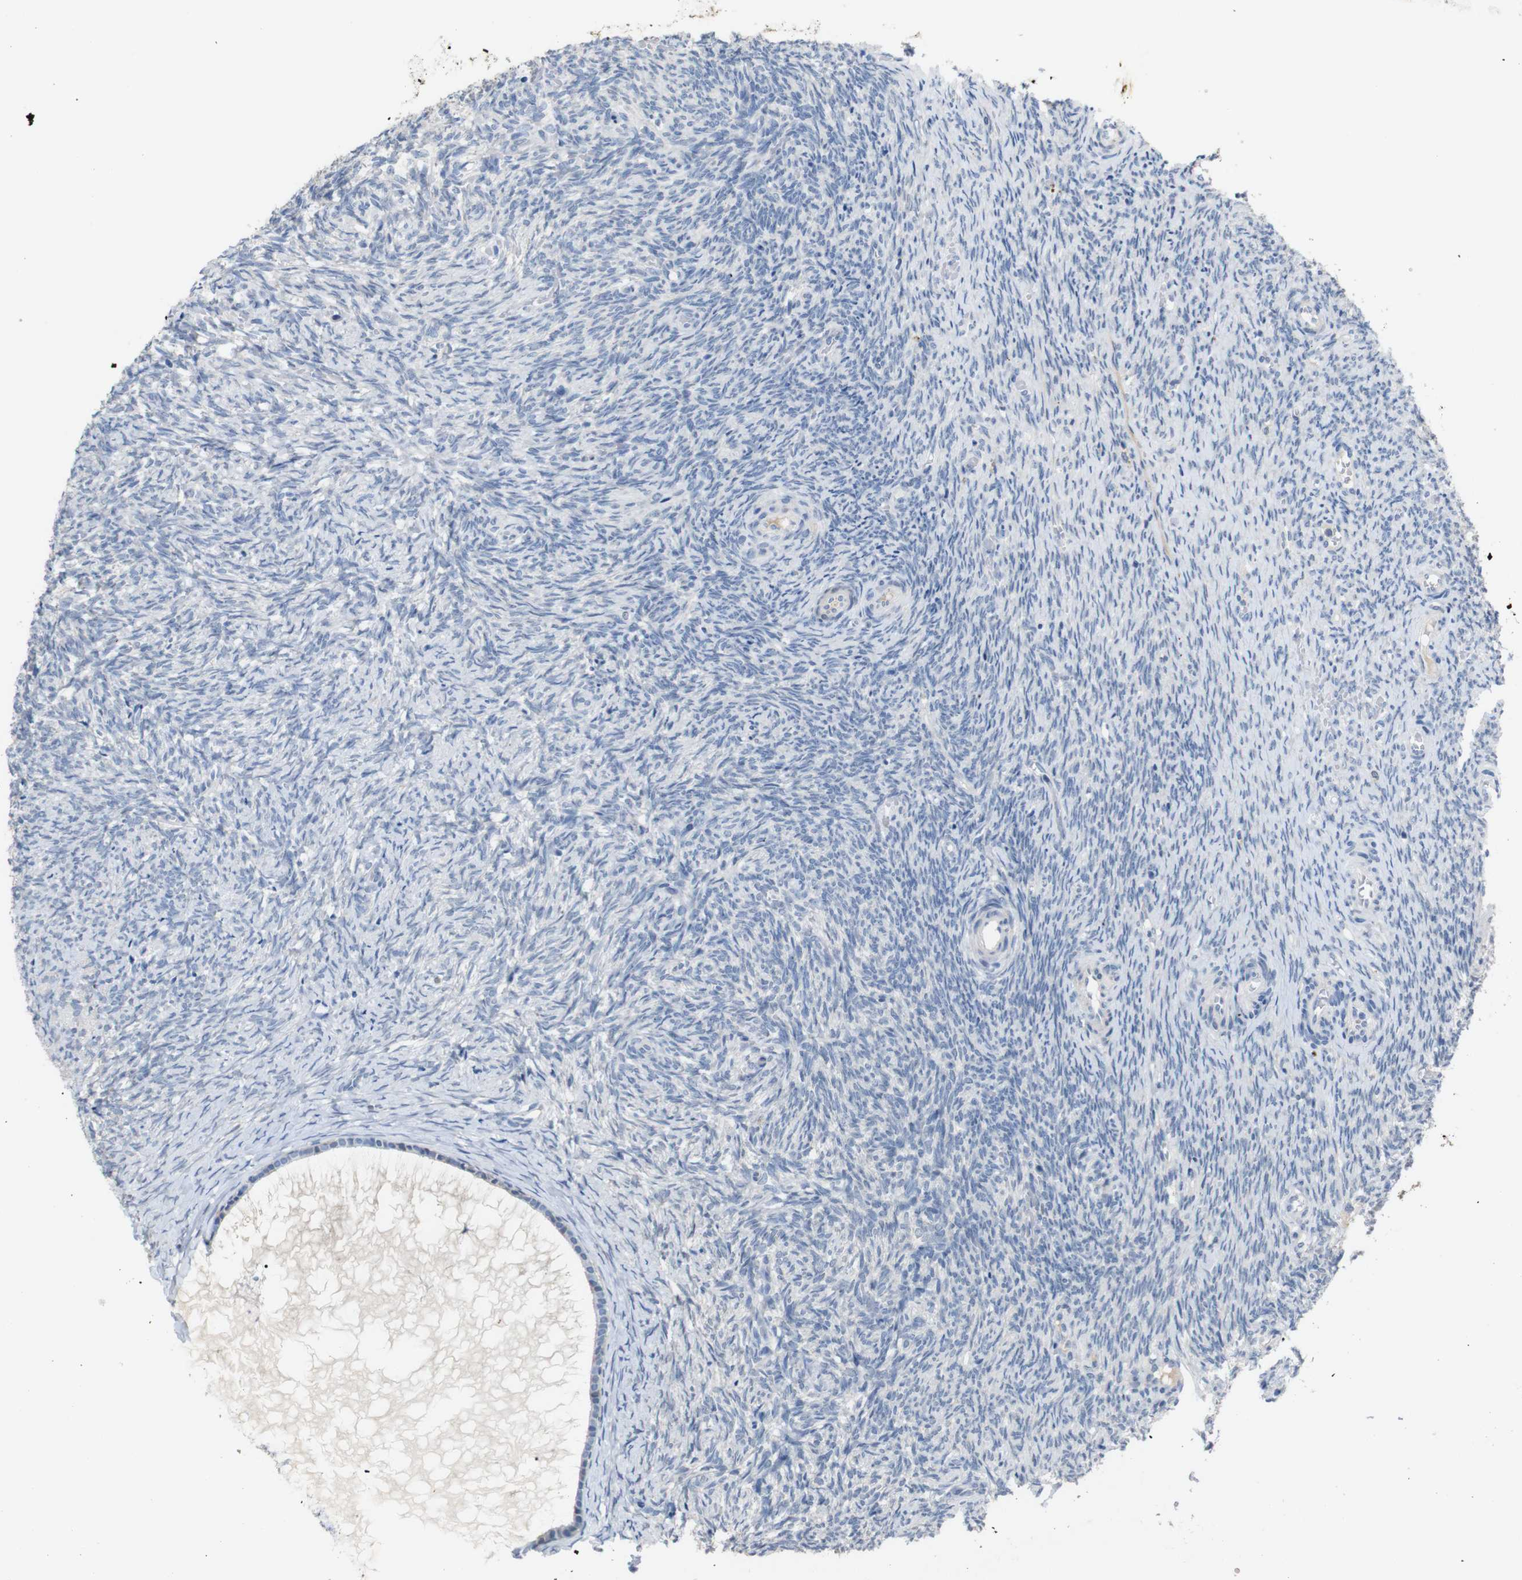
{"staining": {"intensity": "negative", "quantity": "none", "location": "none"}, "tissue": "ovary", "cell_type": "Follicle cells", "image_type": "normal", "snomed": [{"axis": "morphology", "description": "Normal tissue, NOS"}, {"axis": "topography", "description": "Ovary"}], "caption": "A micrograph of ovary stained for a protein reveals no brown staining in follicle cells.", "gene": "CHRM5", "patient": {"sex": "female", "age": 41}}